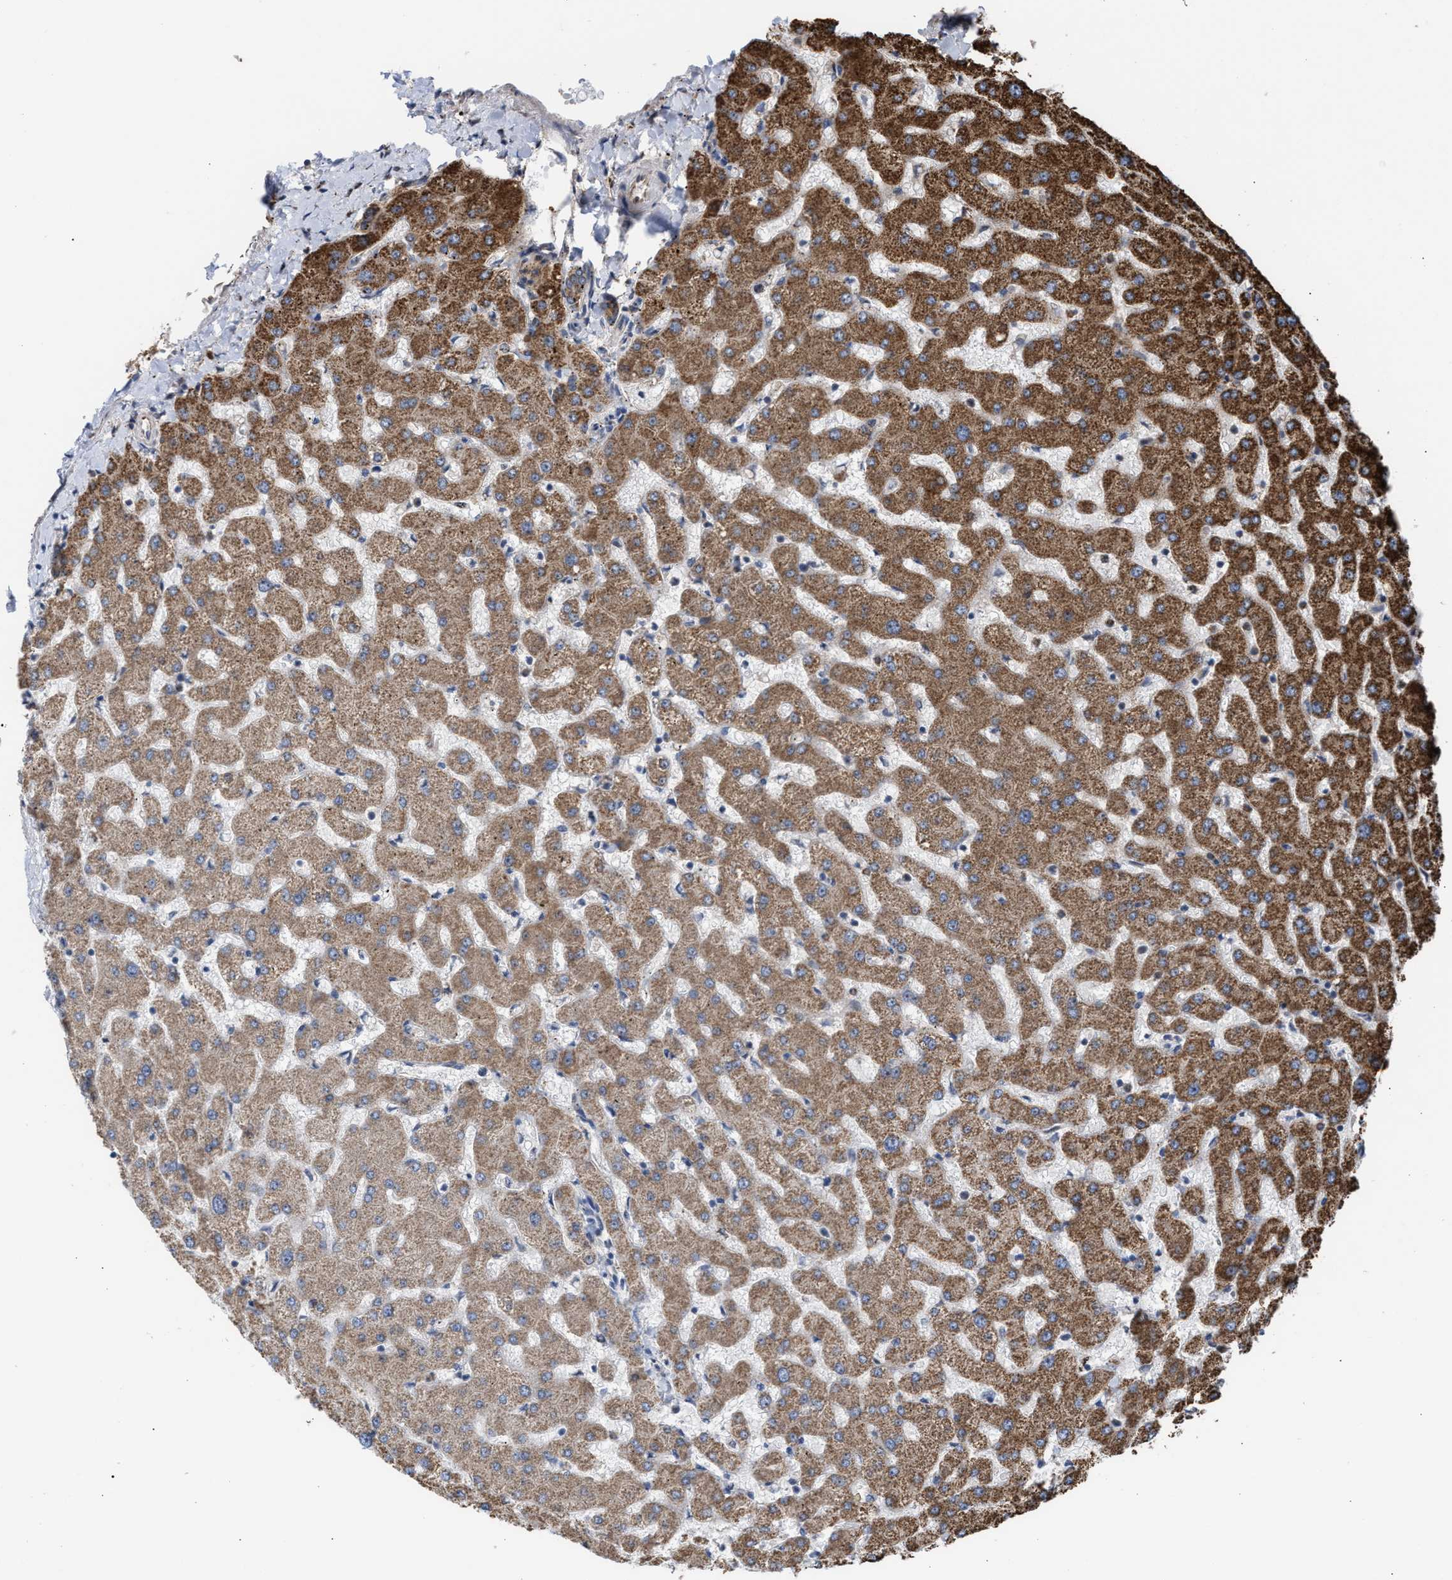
{"staining": {"intensity": "moderate", "quantity": ">75%", "location": "cytoplasmic/membranous"}, "tissue": "liver", "cell_type": "Cholangiocytes", "image_type": "normal", "snomed": [{"axis": "morphology", "description": "Normal tissue, NOS"}, {"axis": "topography", "description": "Liver"}], "caption": "Unremarkable liver demonstrates moderate cytoplasmic/membranous expression in approximately >75% of cholangiocytes, visualized by immunohistochemistry.", "gene": "EXOSC2", "patient": {"sex": "female", "age": 63}}